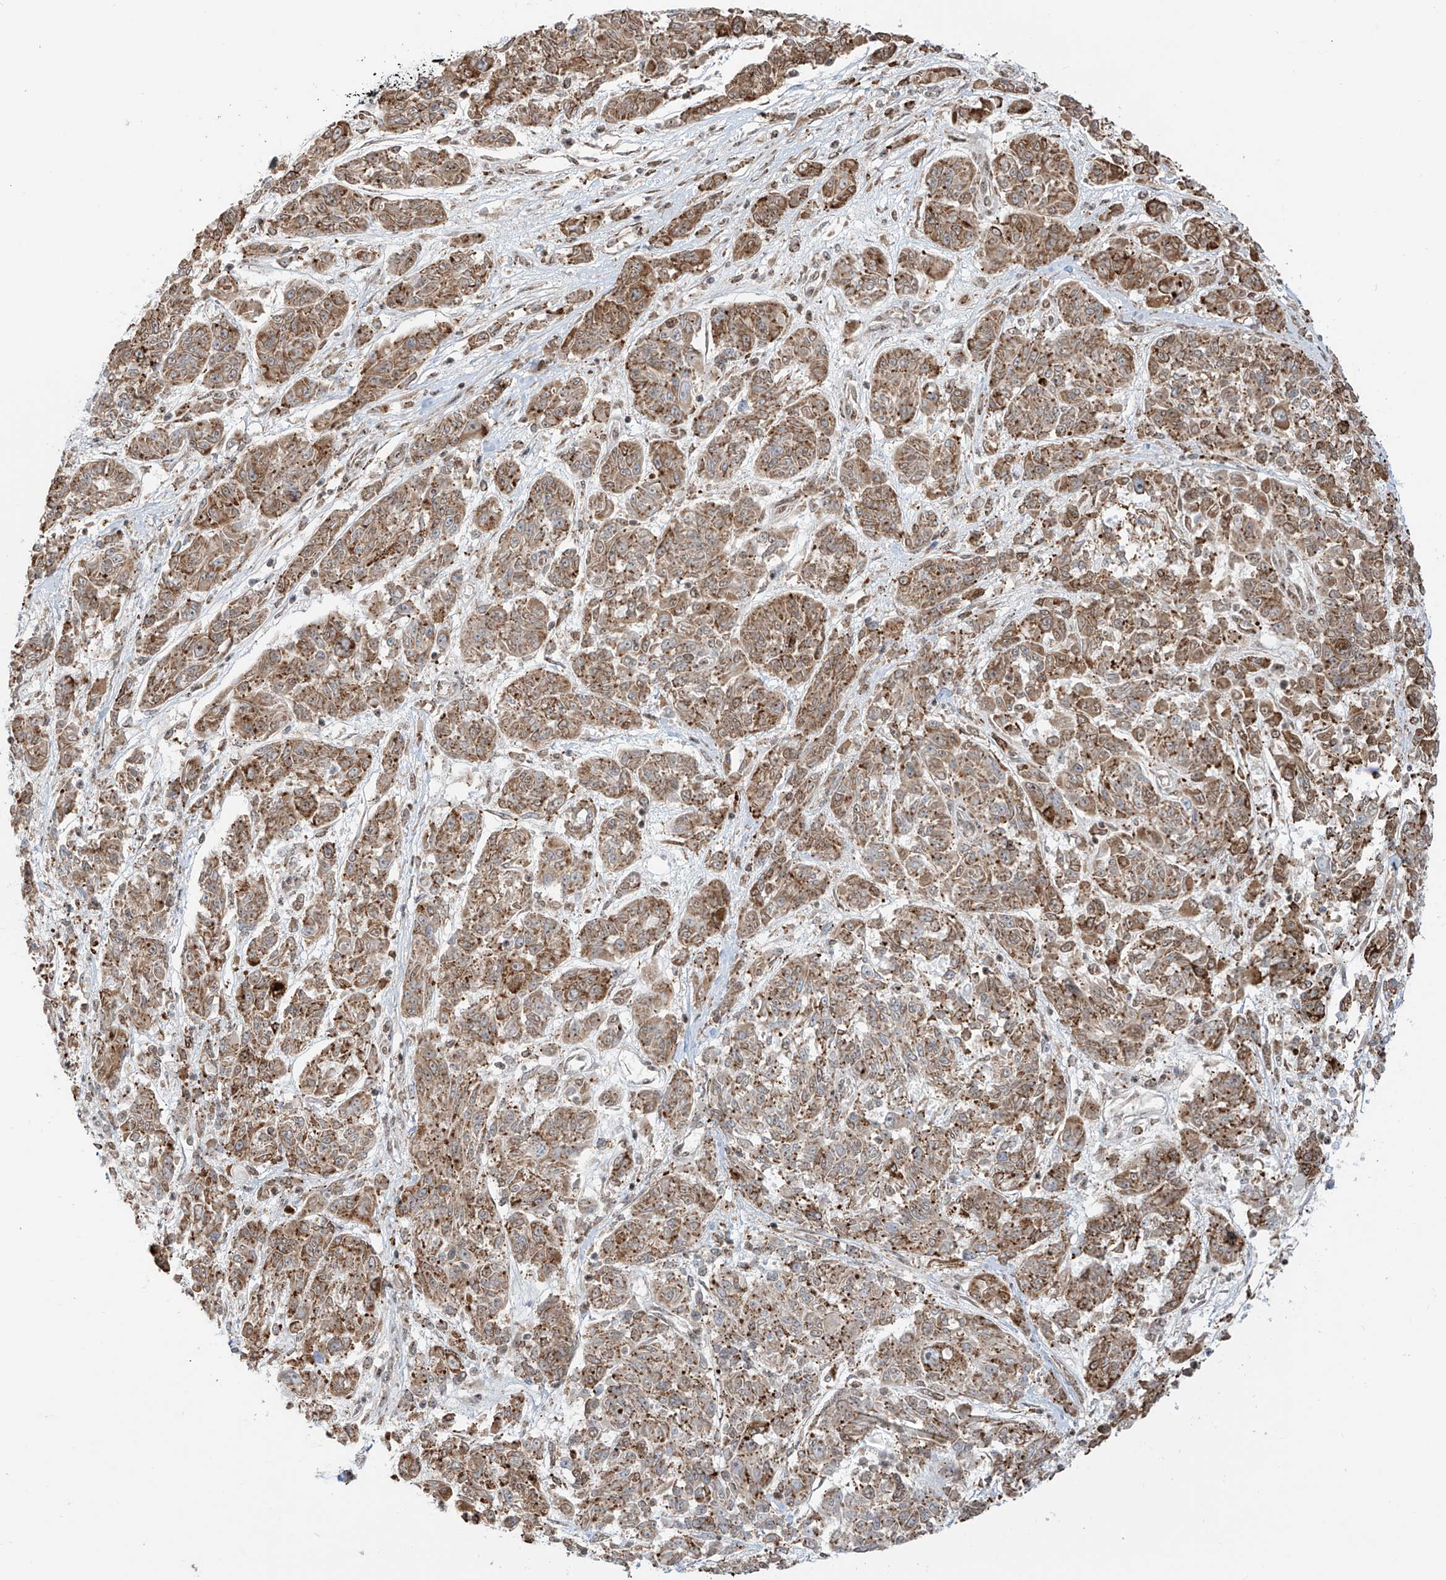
{"staining": {"intensity": "moderate", "quantity": ">75%", "location": "cytoplasmic/membranous,nuclear"}, "tissue": "melanoma", "cell_type": "Tumor cells", "image_type": "cancer", "snomed": [{"axis": "morphology", "description": "Malignant melanoma, NOS"}, {"axis": "topography", "description": "Skin"}], "caption": "An immunohistochemistry photomicrograph of tumor tissue is shown. Protein staining in brown highlights moderate cytoplasmic/membranous and nuclear positivity in melanoma within tumor cells.", "gene": "ZBTB8A", "patient": {"sex": "male", "age": 53}}